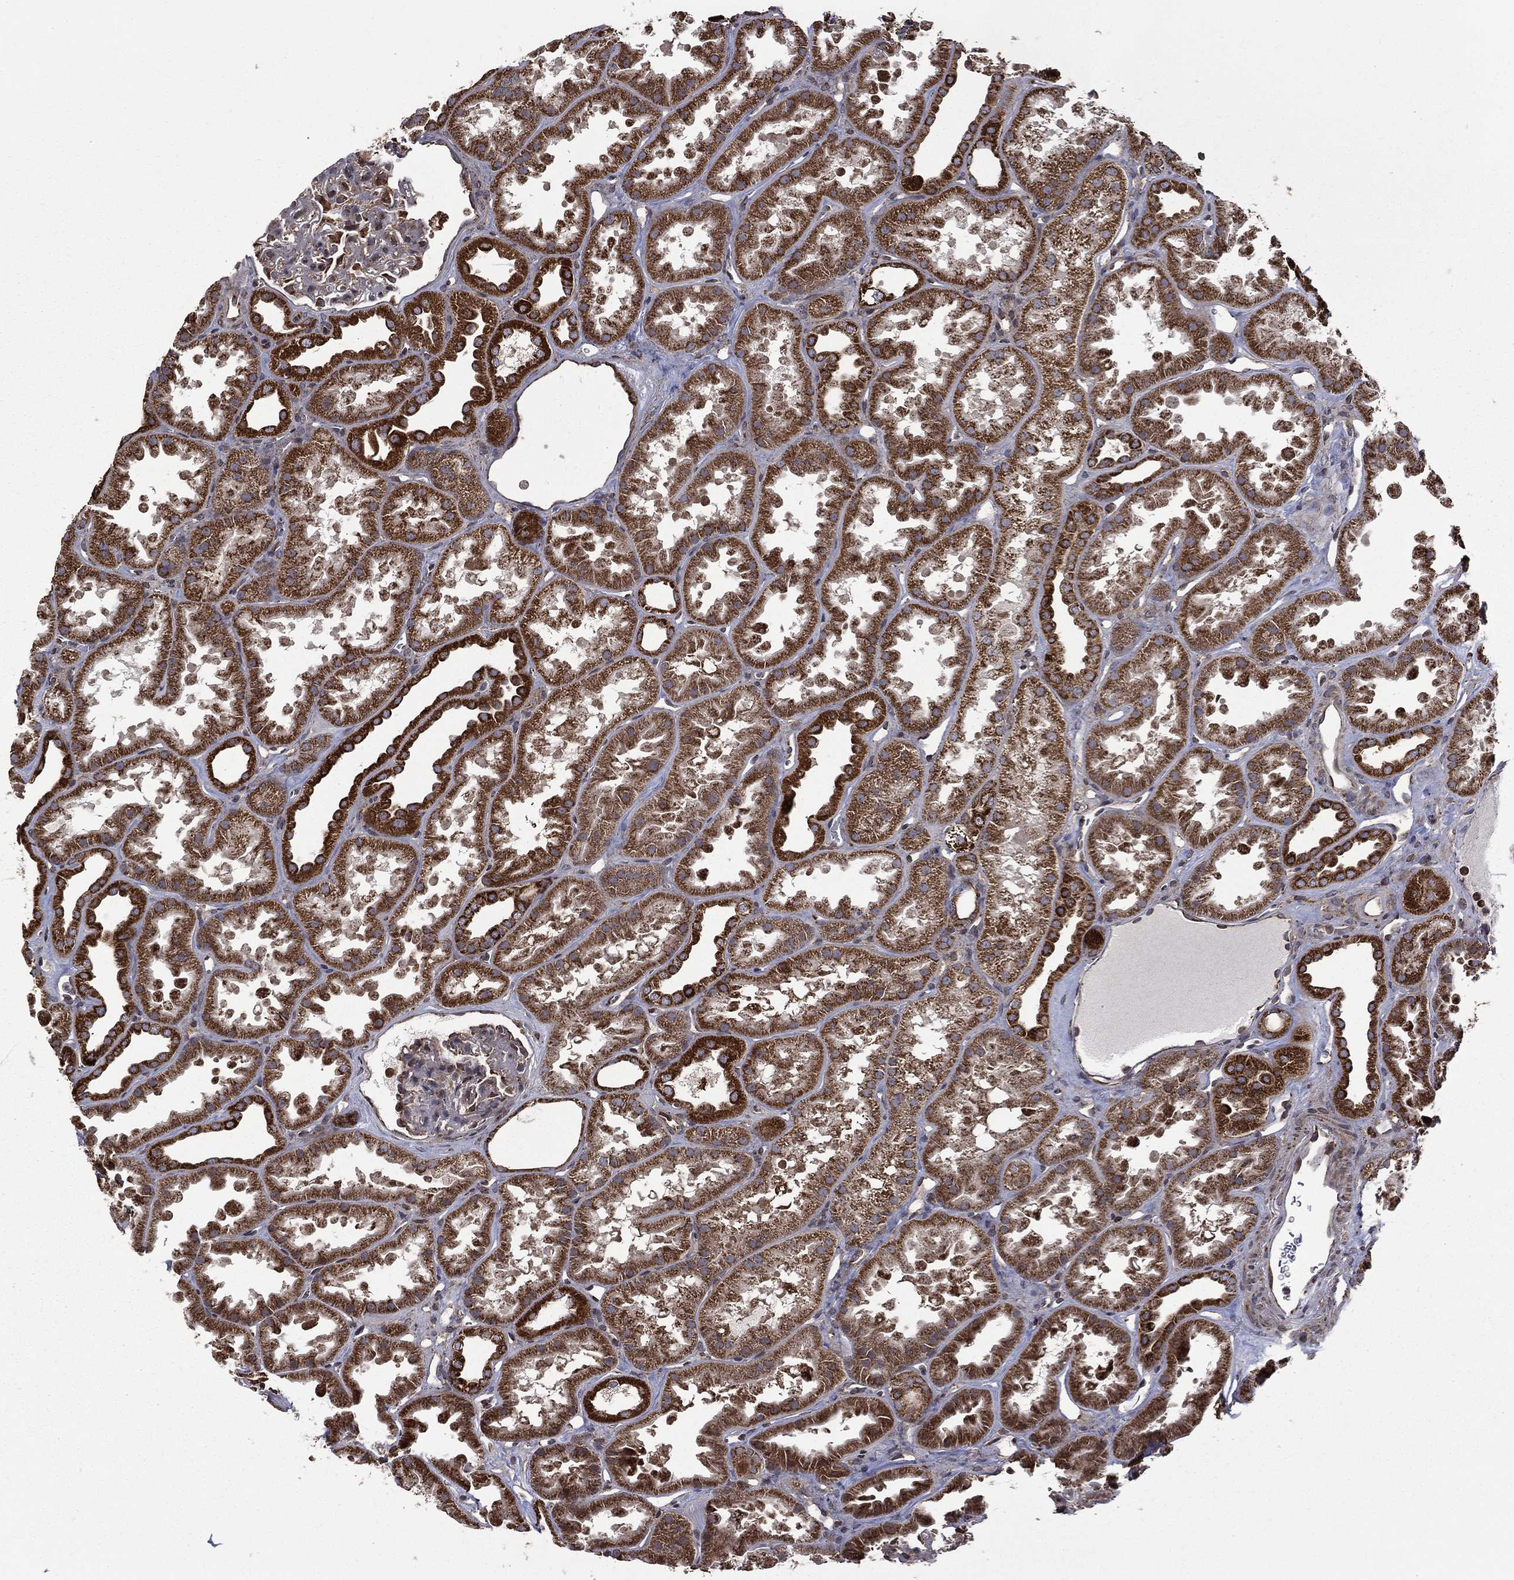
{"staining": {"intensity": "moderate", "quantity": "<25%", "location": "cytoplasmic/membranous"}, "tissue": "kidney", "cell_type": "Cells in glomeruli", "image_type": "normal", "snomed": [{"axis": "morphology", "description": "Normal tissue, NOS"}, {"axis": "topography", "description": "Kidney"}], "caption": "Brown immunohistochemical staining in benign kidney demonstrates moderate cytoplasmic/membranous staining in approximately <25% of cells in glomeruli.", "gene": "GIMAP6", "patient": {"sex": "male", "age": 61}}